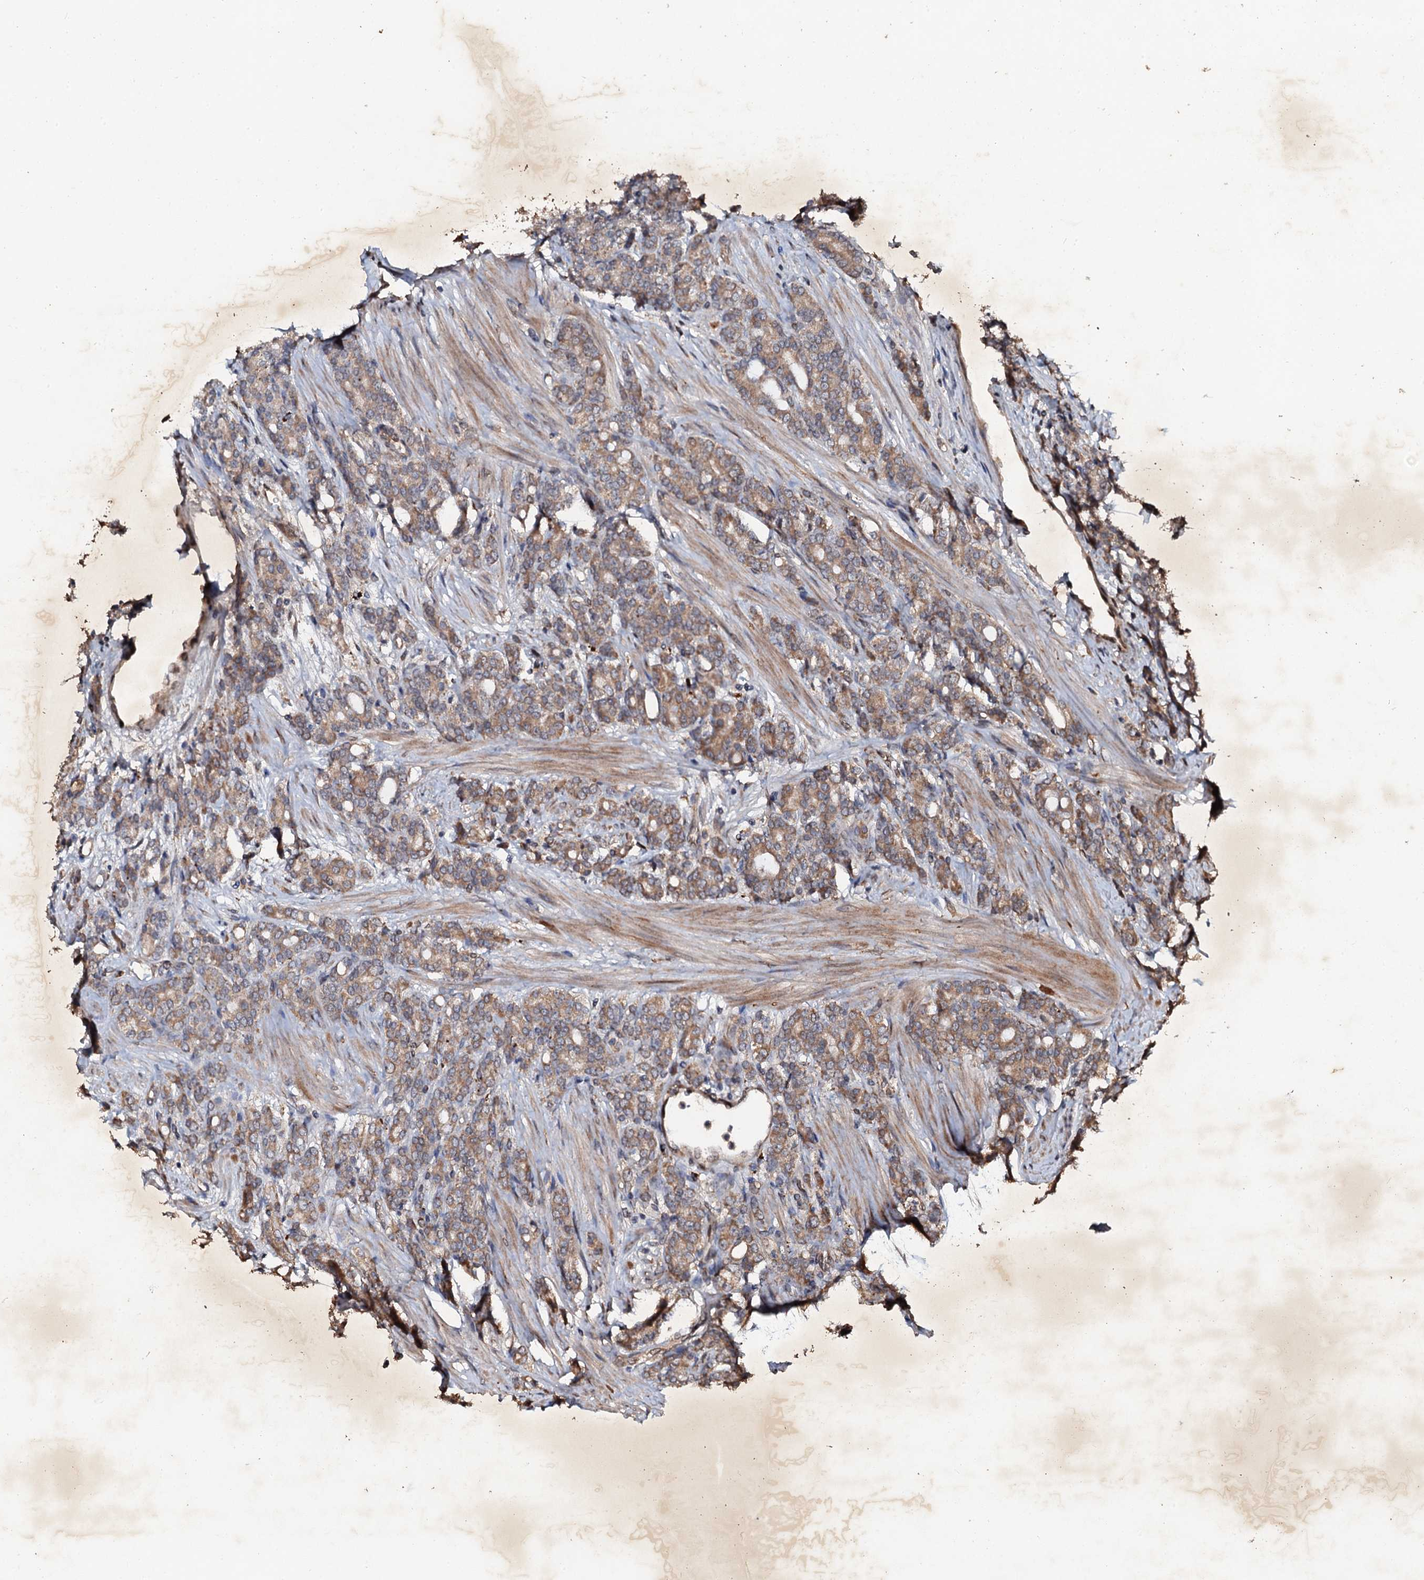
{"staining": {"intensity": "weak", "quantity": ">75%", "location": "cytoplasmic/membranous"}, "tissue": "prostate cancer", "cell_type": "Tumor cells", "image_type": "cancer", "snomed": [{"axis": "morphology", "description": "Adenocarcinoma, High grade"}, {"axis": "topography", "description": "Prostate"}], "caption": "Weak cytoplasmic/membranous protein staining is identified in approximately >75% of tumor cells in adenocarcinoma (high-grade) (prostate). (brown staining indicates protein expression, while blue staining denotes nuclei).", "gene": "ADAMTS10", "patient": {"sex": "male", "age": 62}}